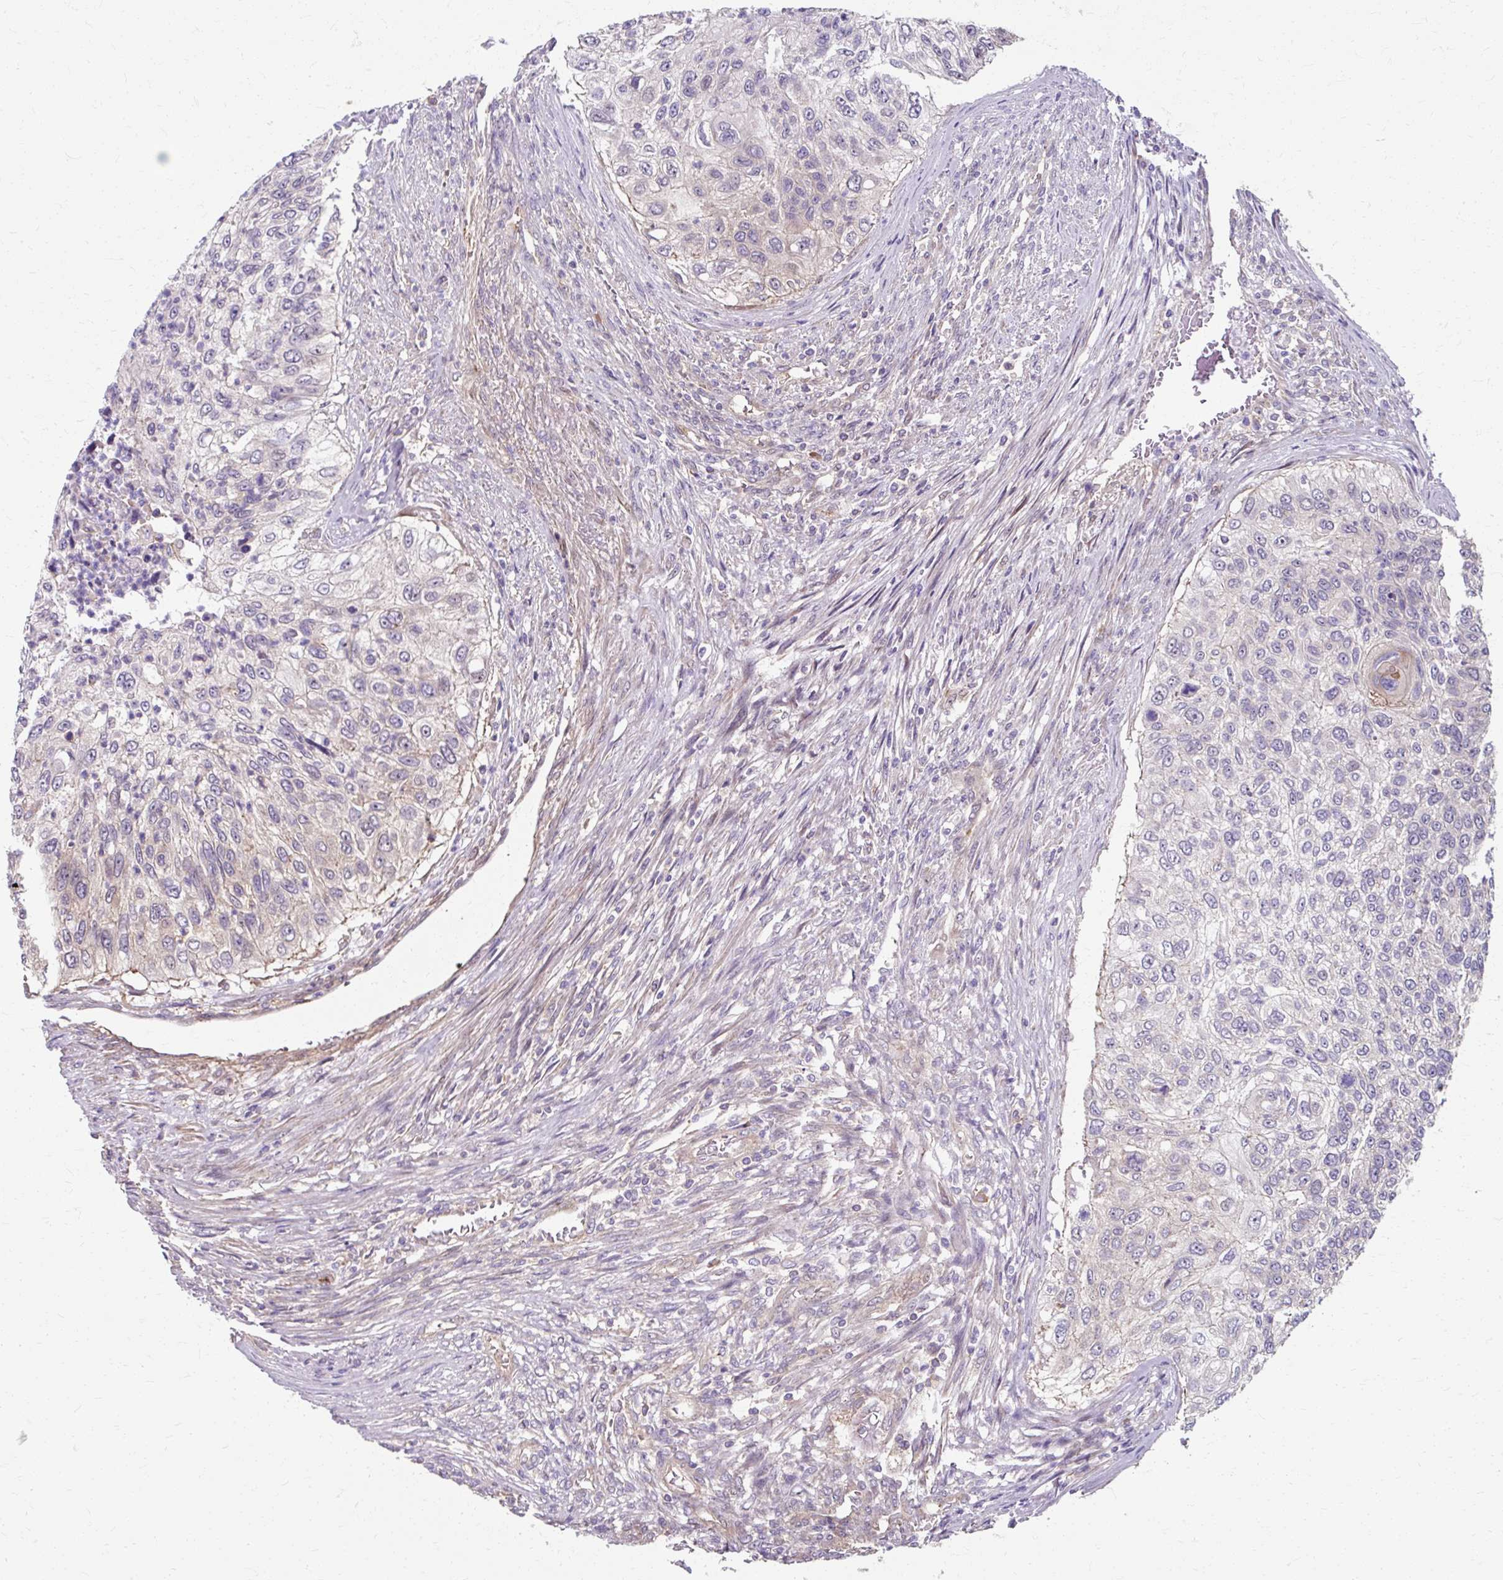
{"staining": {"intensity": "weak", "quantity": "<25%", "location": "cytoplasmic/membranous,nuclear"}, "tissue": "urothelial cancer", "cell_type": "Tumor cells", "image_type": "cancer", "snomed": [{"axis": "morphology", "description": "Urothelial carcinoma, High grade"}, {"axis": "topography", "description": "Urinary bladder"}], "caption": "This histopathology image is of high-grade urothelial carcinoma stained with immunohistochemistry to label a protein in brown with the nuclei are counter-stained blue. There is no positivity in tumor cells.", "gene": "ZNF555", "patient": {"sex": "female", "age": 60}}